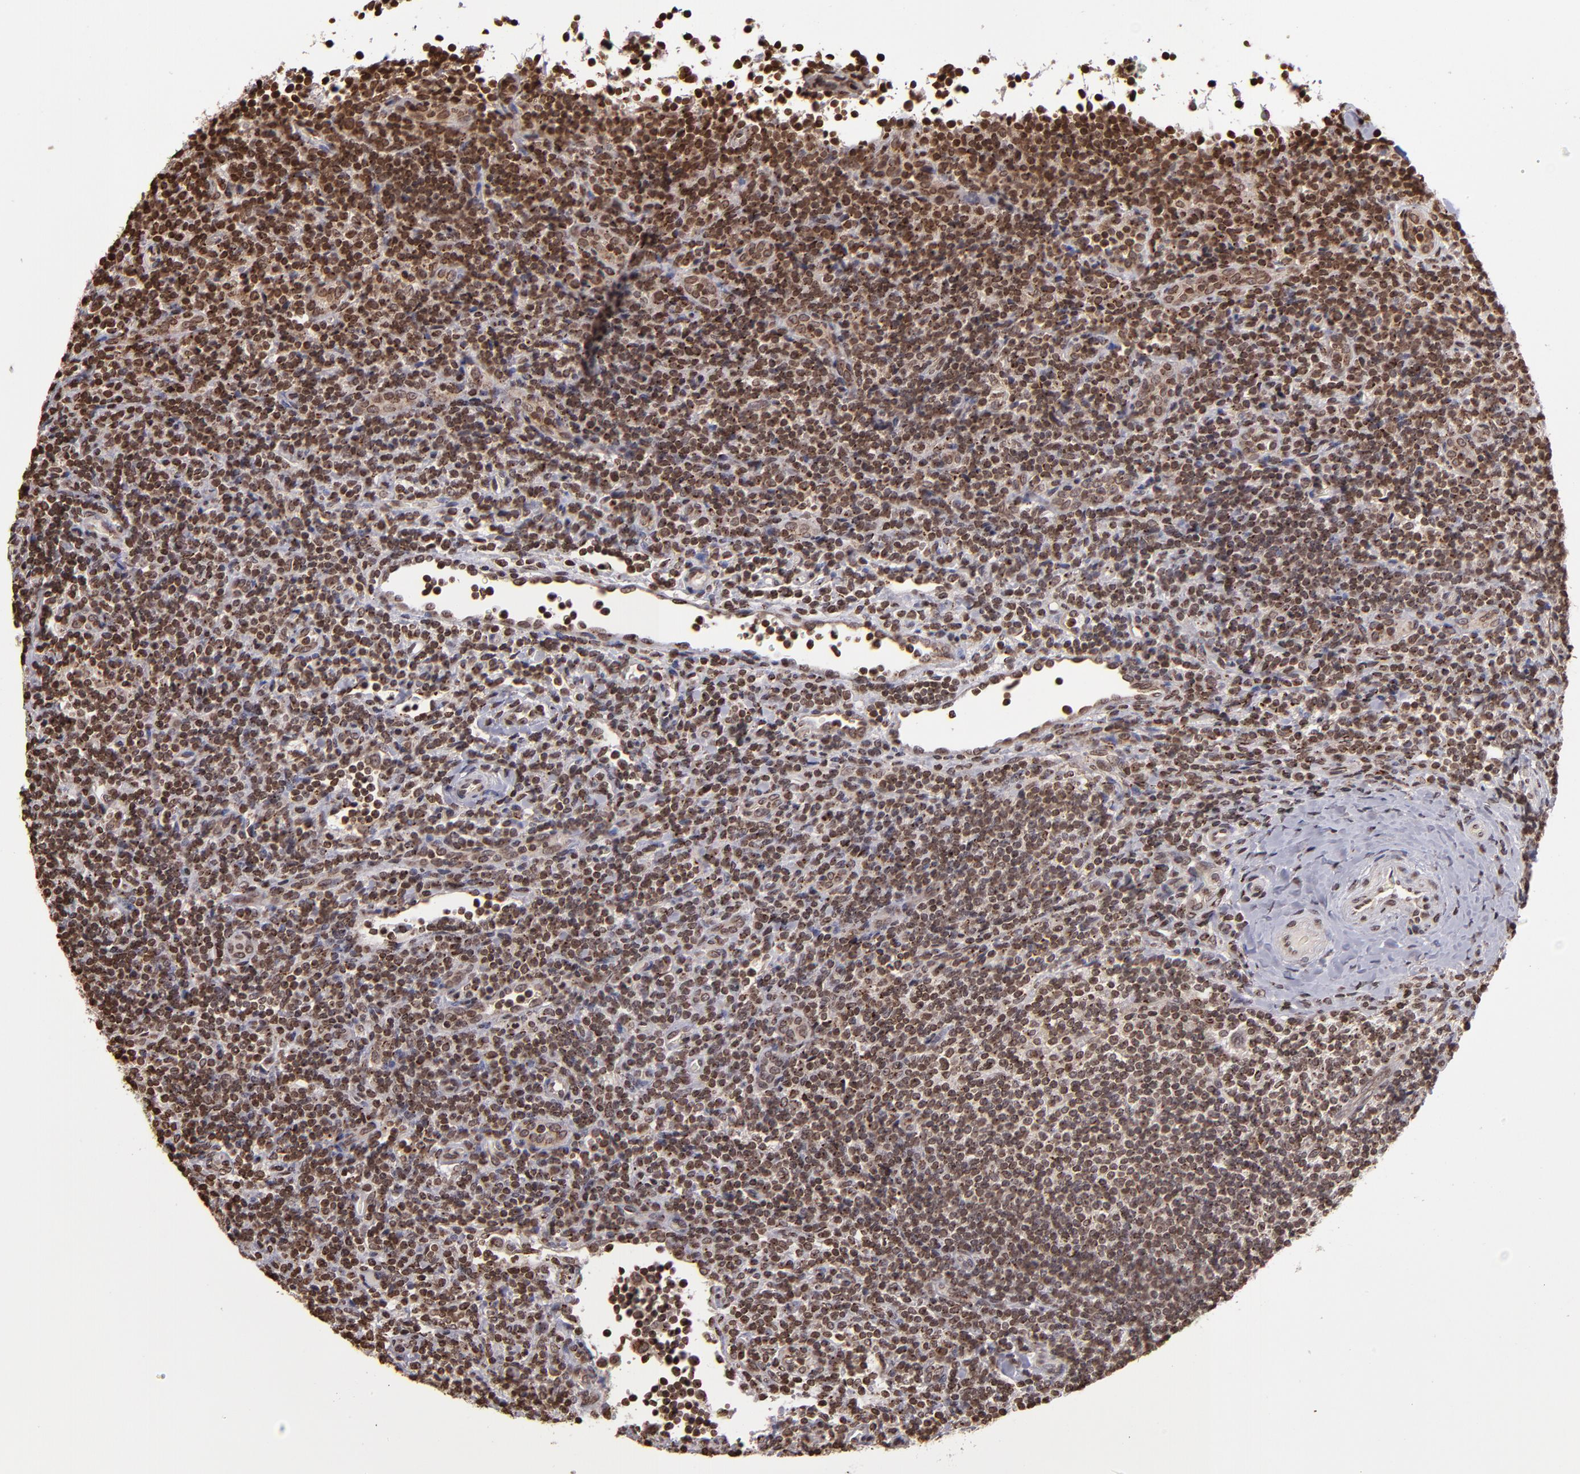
{"staining": {"intensity": "strong", "quantity": ">75%", "location": "nuclear"}, "tissue": "lymphoma", "cell_type": "Tumor cells", "image_type": "cancer", "snomed": [{"axis": "morphology", "description": "Malignant lymphoma, non-Hodgkin's type, Low grade"}, {"axis": "topography", "description": "Lymph node"}], "caption": "Human lymphoma stained with a protein marker displays strong staining in tumor cells.", "gene": "CSDC2", "patient": {"sex": "female", "age": 76}}